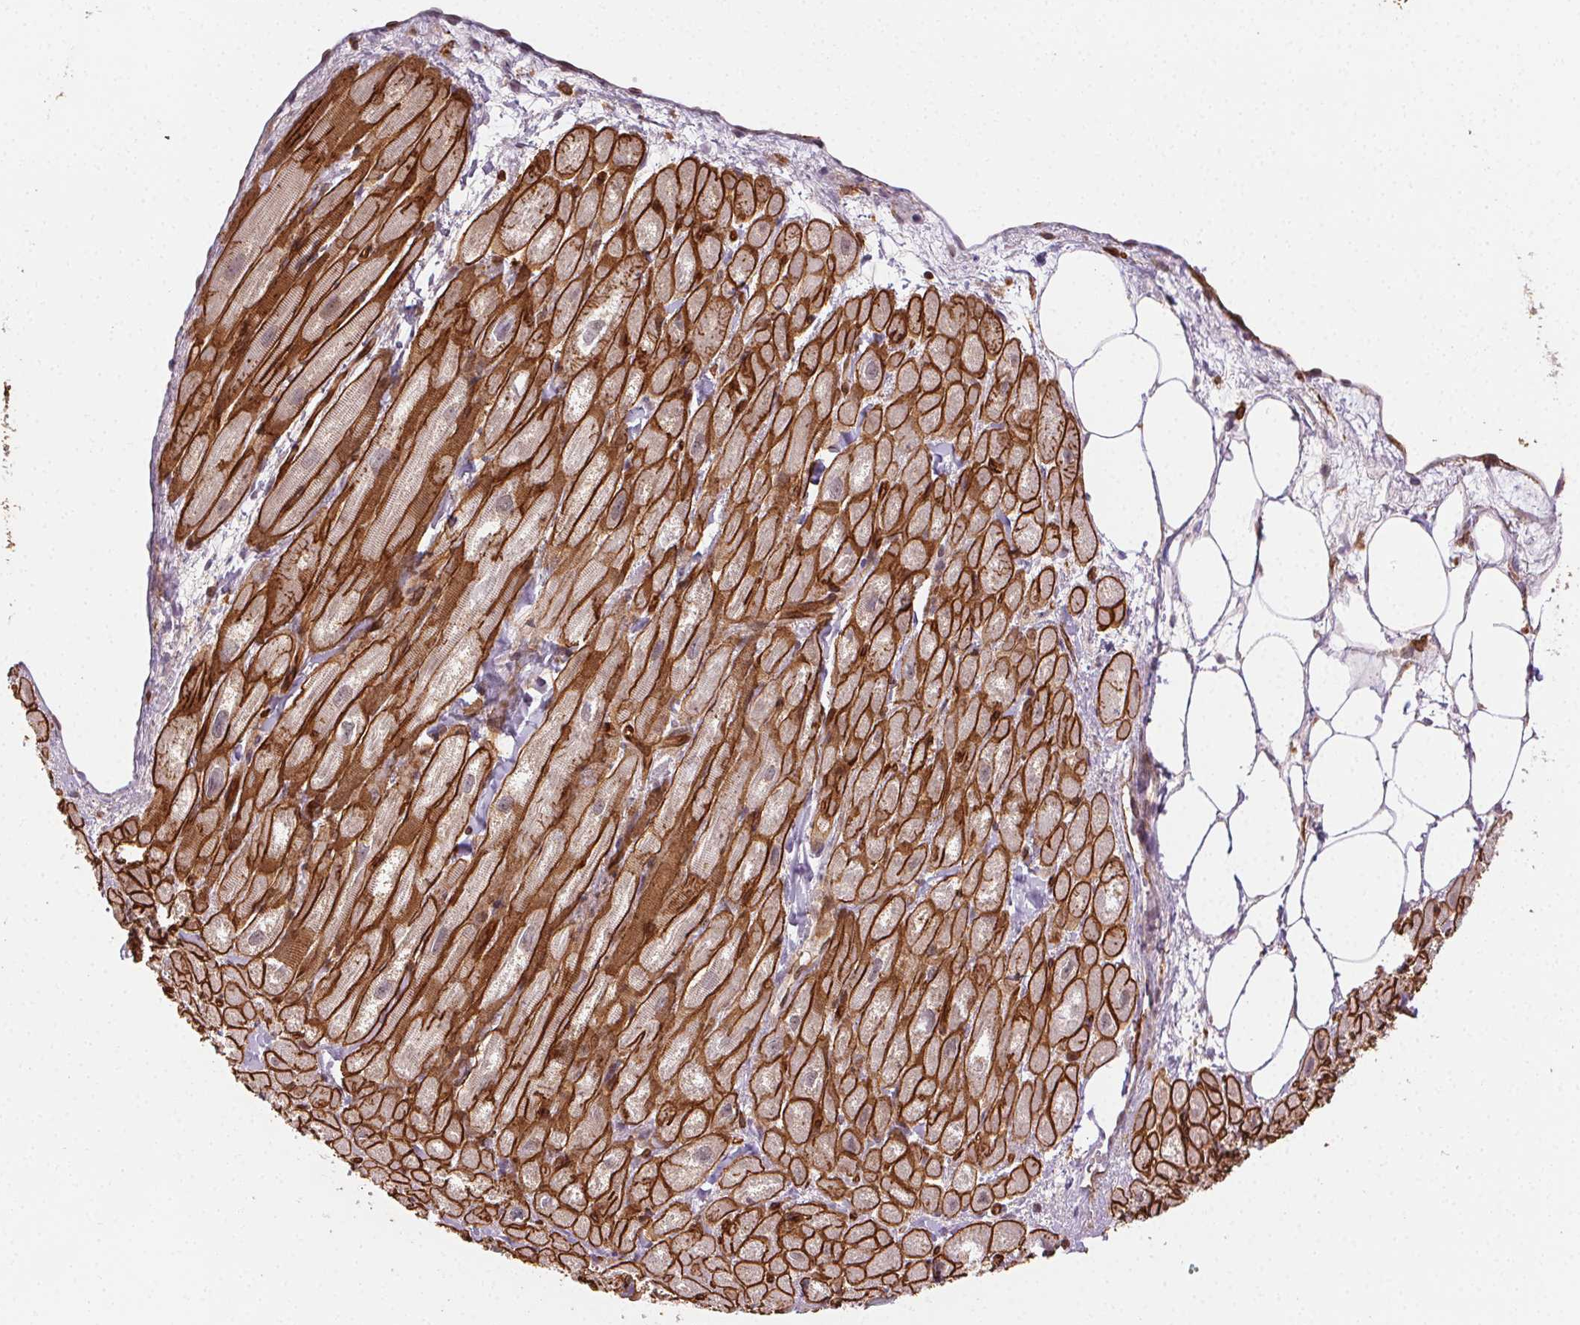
{"staining": {"intensity": "strong", "quantity": "25%-75%", "location": "cytoplasmic/membranous"}, "tissue": "heart muscle", "cell_type": "Cardiomyocytes", "image_type": "normal", "snomed": [{"axis": "morphology", "description": "Normal tissue, NOS"}, {"axis": "topography", "description": "Heart"}], "caption": "Heart muscle stained with DAB (3,3'-diaminobenzidine) immunohistochemistry (IHC) demonstrates high levels of strong cytoplasmic/membranous staining in approximately 25%-75% of cardiomyocytes.", "gene": "RNASET2", "patient": {"sex": "female", "age": 62}}